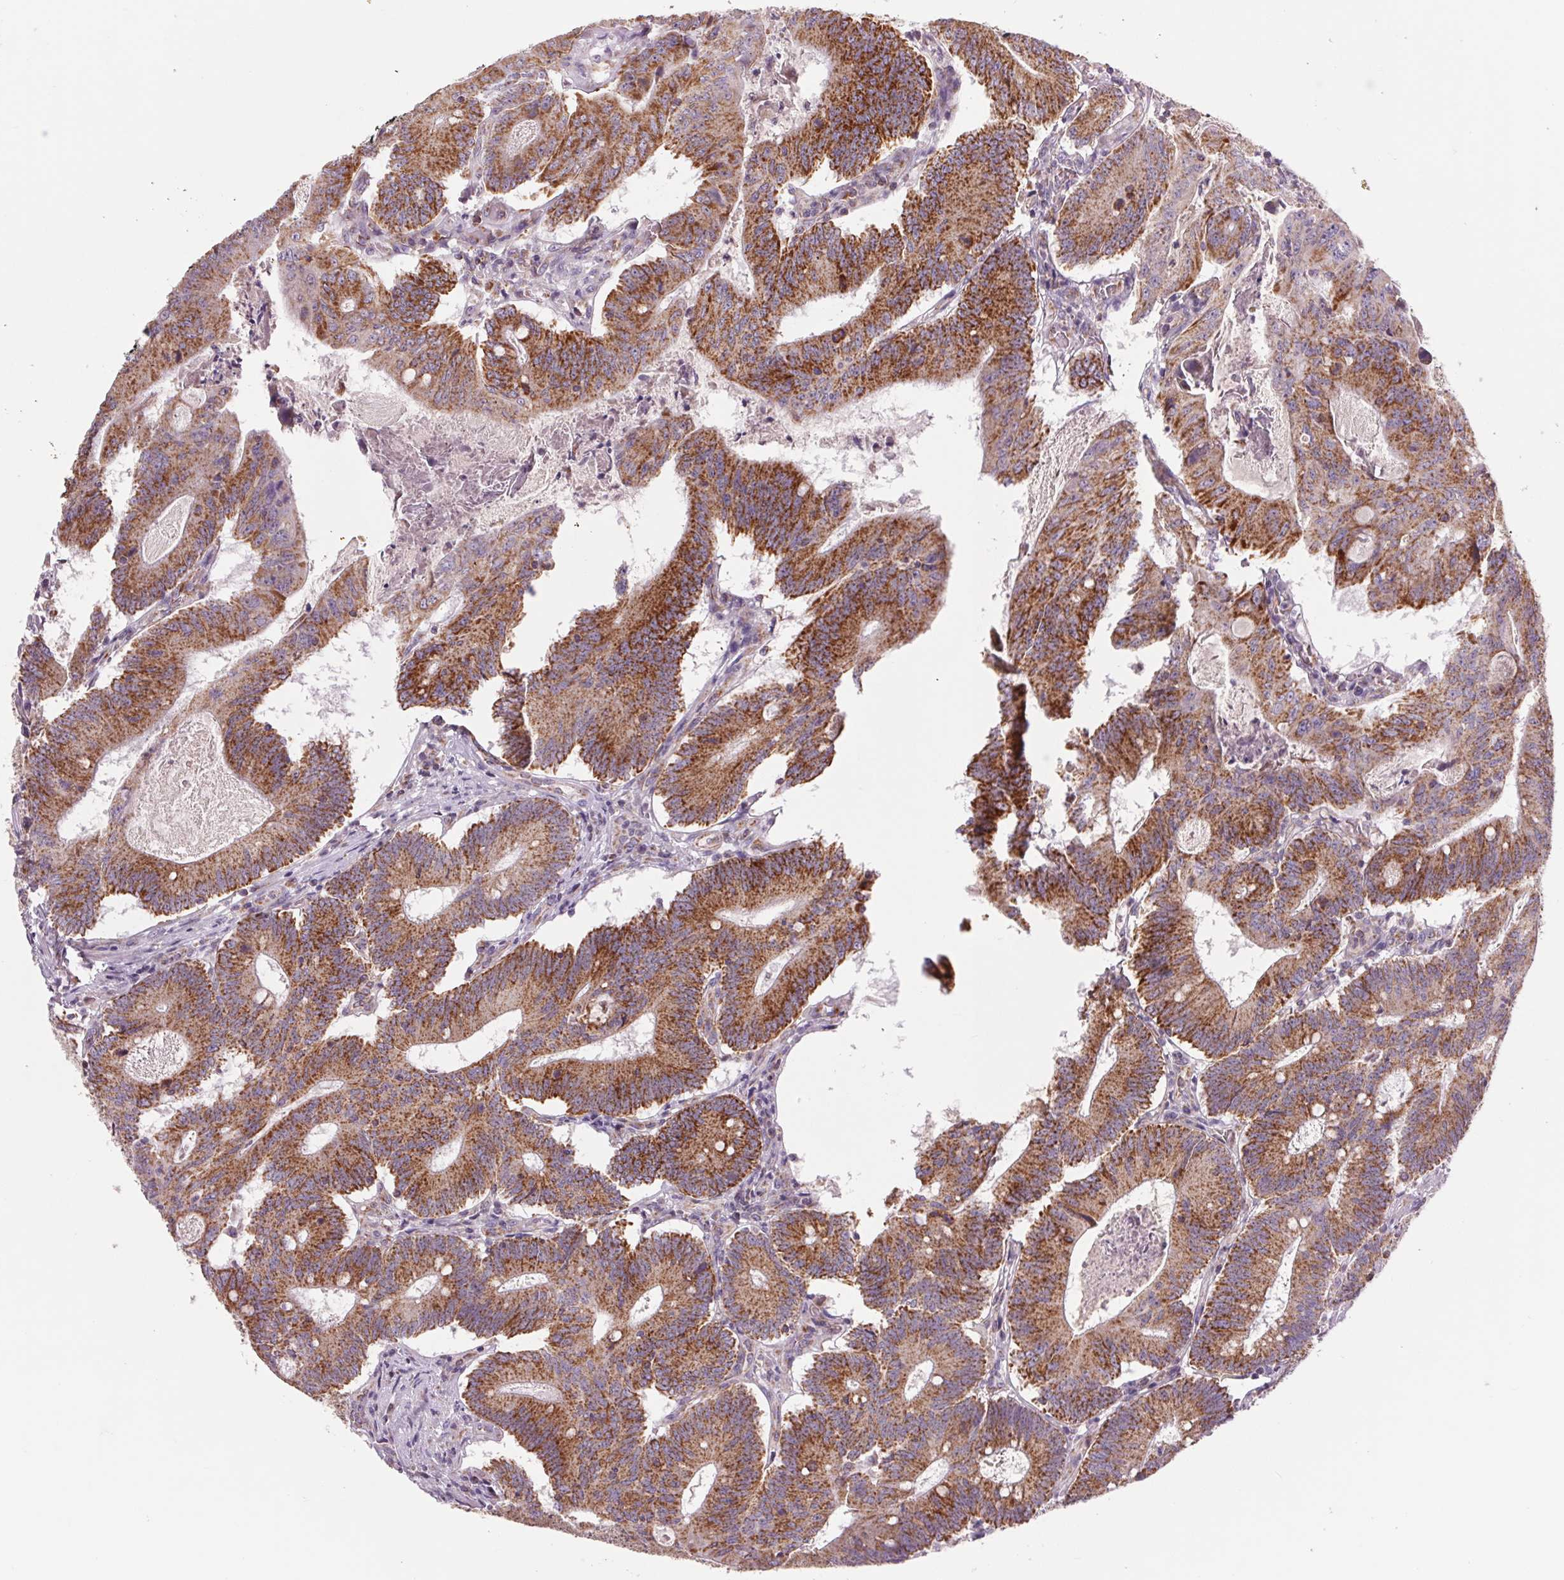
{"staining": {"intensity": "strong", "quantity": ">75%", "location": "cytoplasmic/membranous"}, "tissue": "colorectal cancer", "cell_type": "Tumor cells", "image_type": "cancer", "snomed": [{"axis": "morphology", "description": "Adenocarcinoma, NOS"}, {"axis": "topography", "description": "Colon"}], "caption": "Immunohistochemical staining of human adenocarcinoma (colorectal) demonstrates strong cytoplasmic/membranous protein positivity in approximately >75% of tumor cells.", "gene": "COX6A1", "patient": {"sex": "female", "age": 70}}